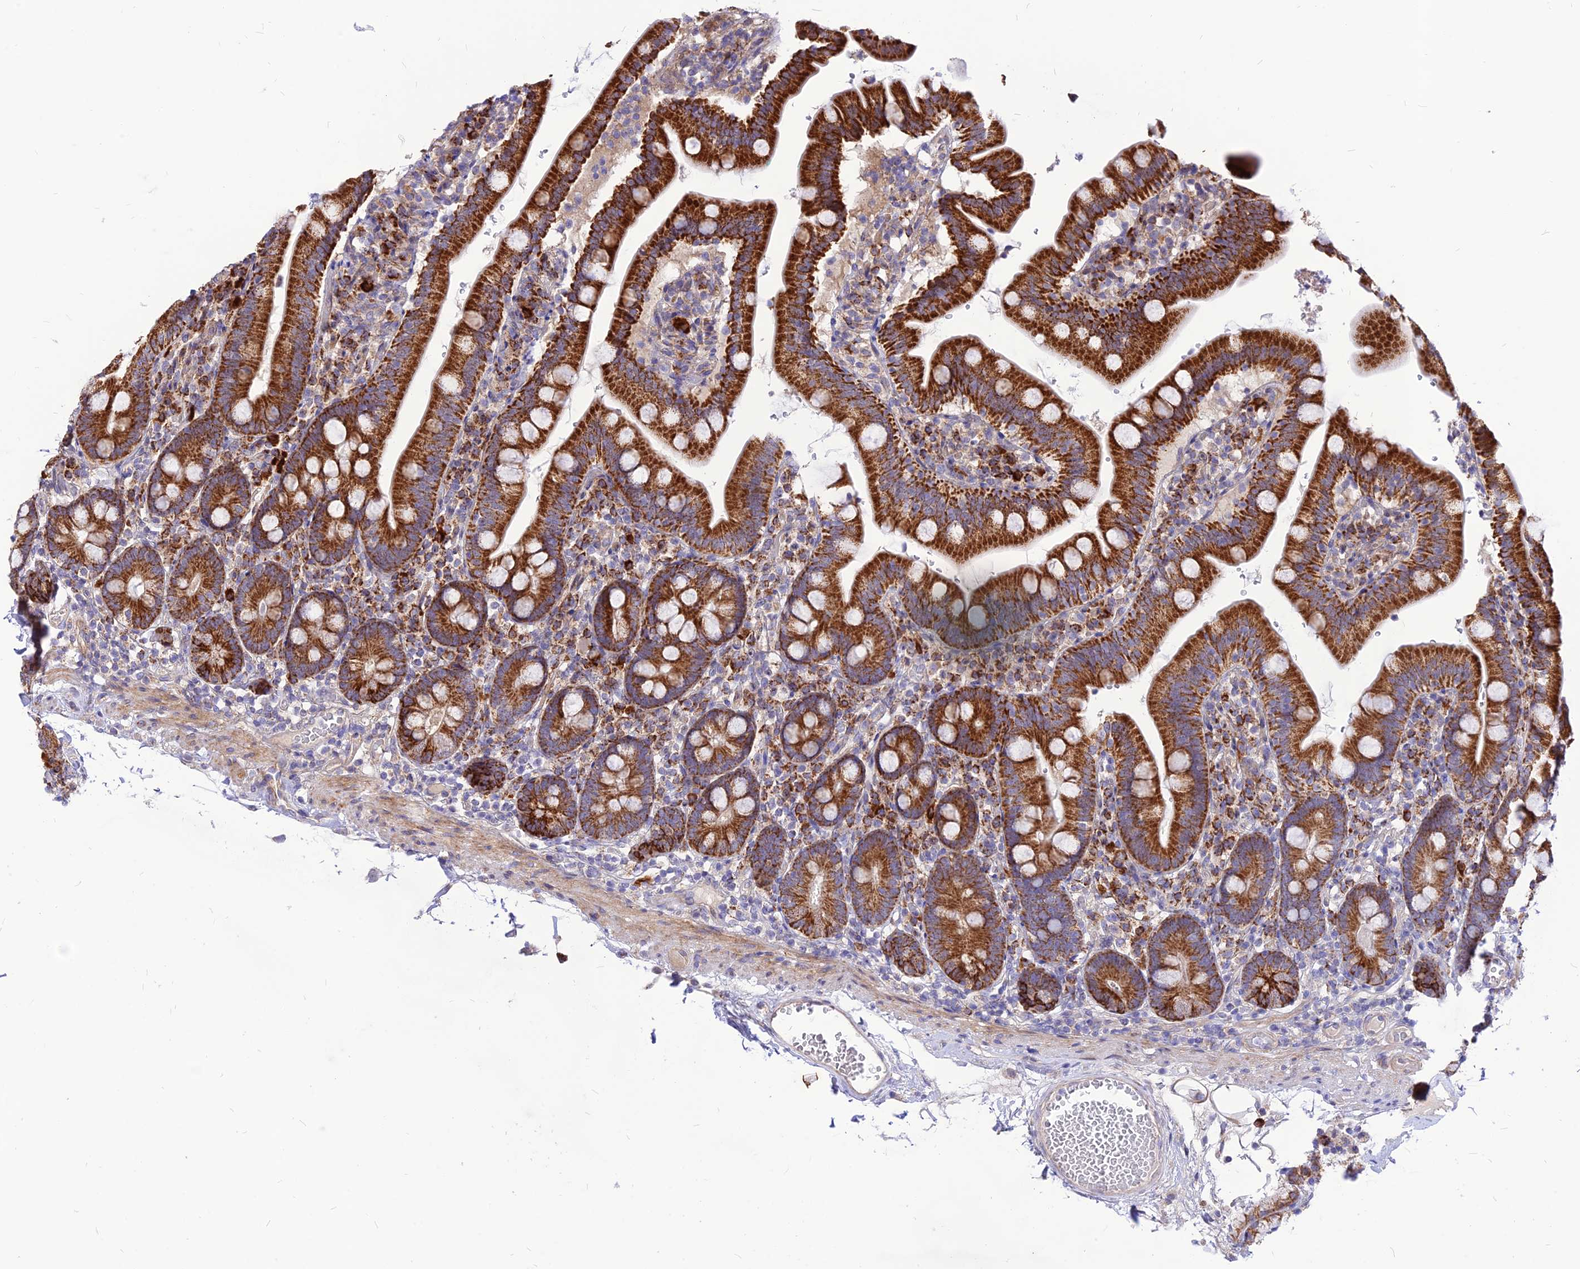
{"staining": {"intensity": "strong", "quantity": ">75%", "location": "cytoplasmic/membranous"}, "tissue": "duodenum", "cell_type": "Glandular cells", "image_type": "normal", "snomed": [{"axis": "morphology", "description": "Normal tissue, NOS"}, {"axis": "topography", "description": "Duodenum"}], "caption": "Benign duodenum exhibits strong cytoplasmic/membranous expression in about >75% of glandular cells, visualized by immunohistochemistry. (brown staining indicates protein expression, while blue staining denotes nuclei).", "gene": "ECI1", "patient": {"sex": "female", "age": 67}}